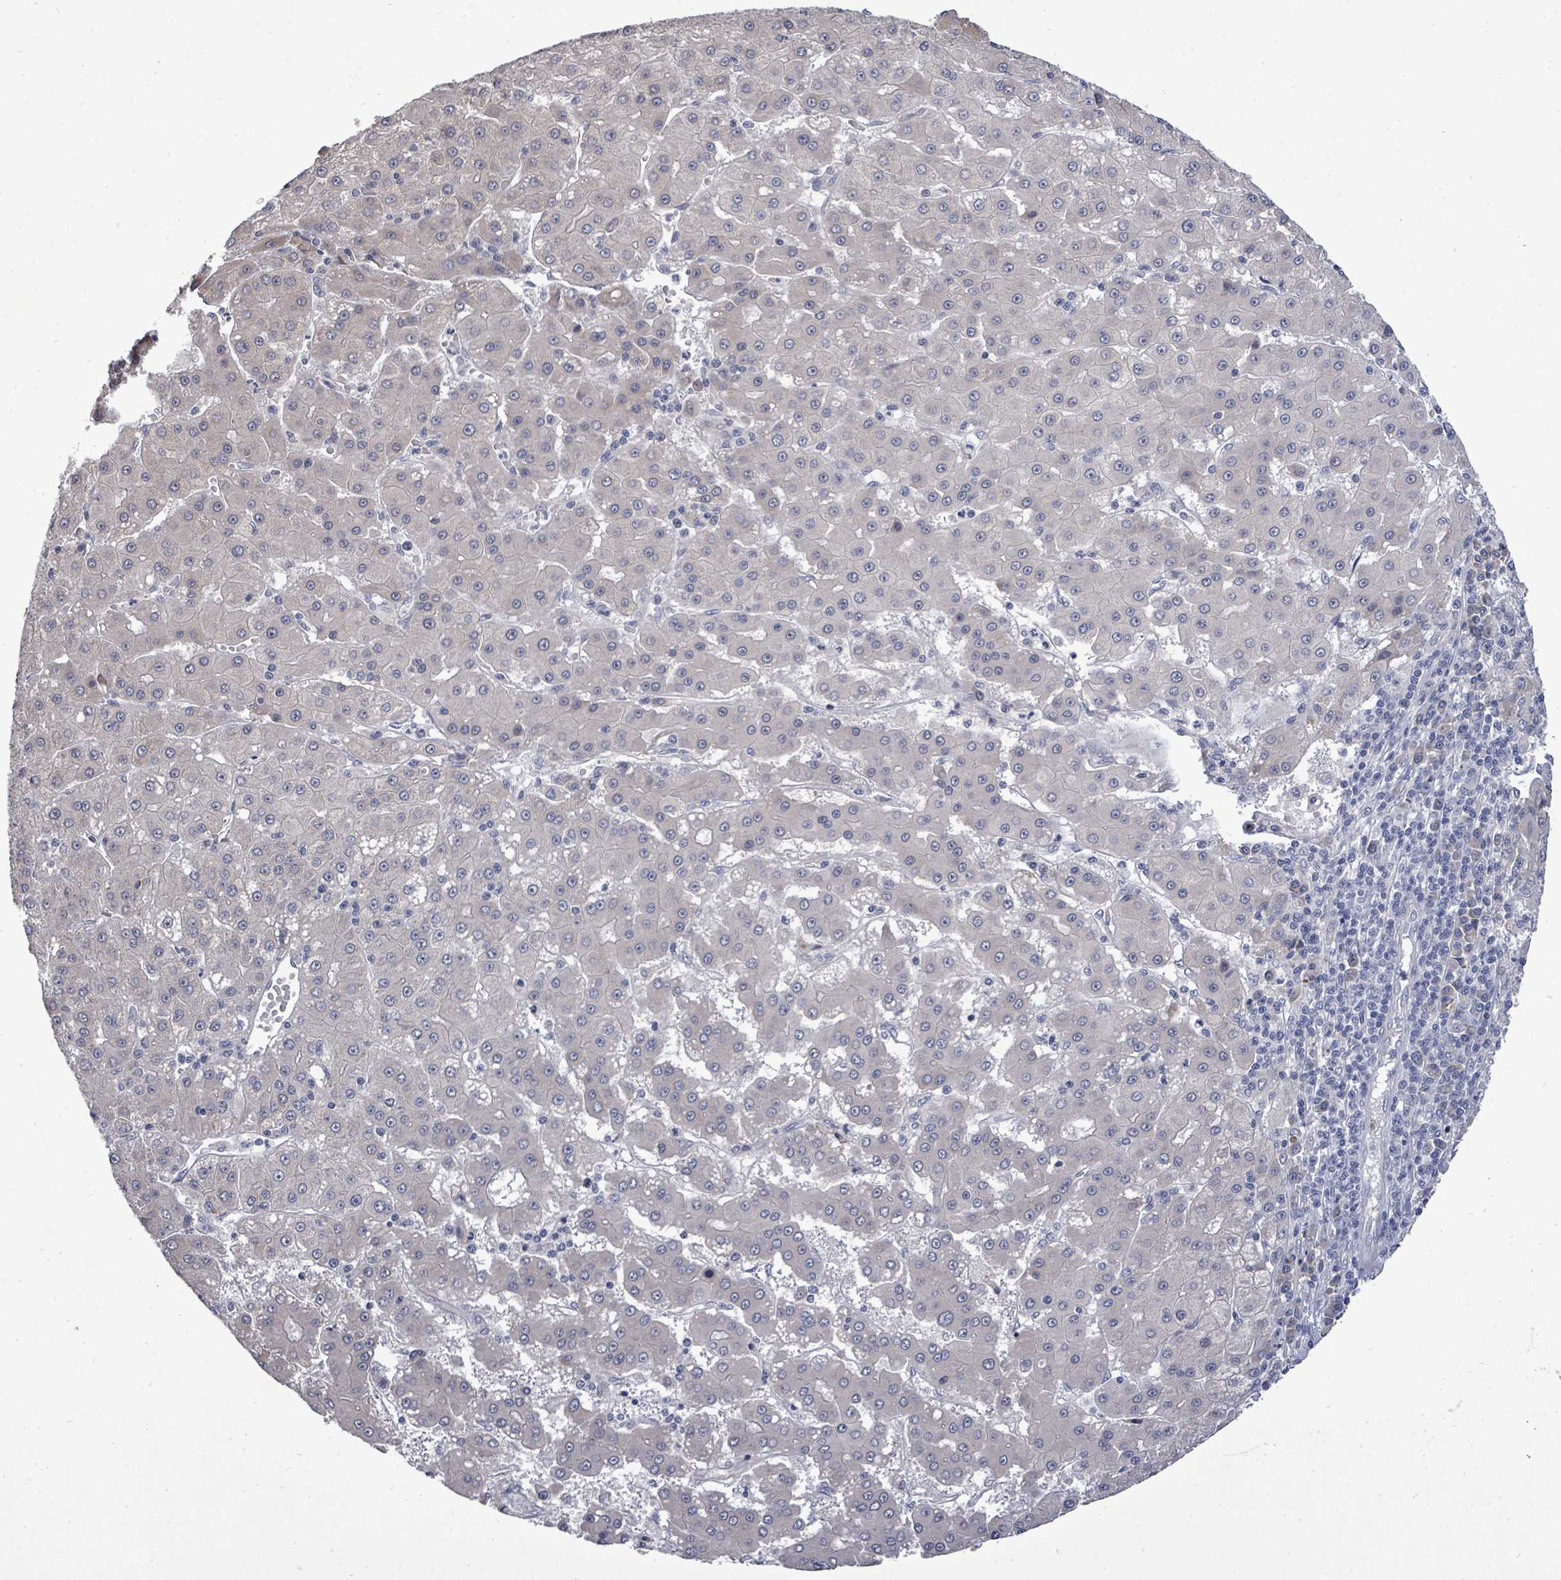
{"staining": {"intensity": "negative", "quantity": "none", "location": "none"}, "tissue": "liver cancer", "cell_type": "Tumor cells", "image_type": "cancer", "snomed": [{"axis": "morphology", "description": "Carcinoma, Hepatocellular, NOS"}, {"axis": "topography", "description": "Liver"}], "caption": "The immunohistochemistry image has no significant expression in tumor cells of liver cancer tissue. (DAB IHC with hematoxylin counter stain).", "gene": "POMGNT2", "patient": {"sex": "male", "age": 76}}